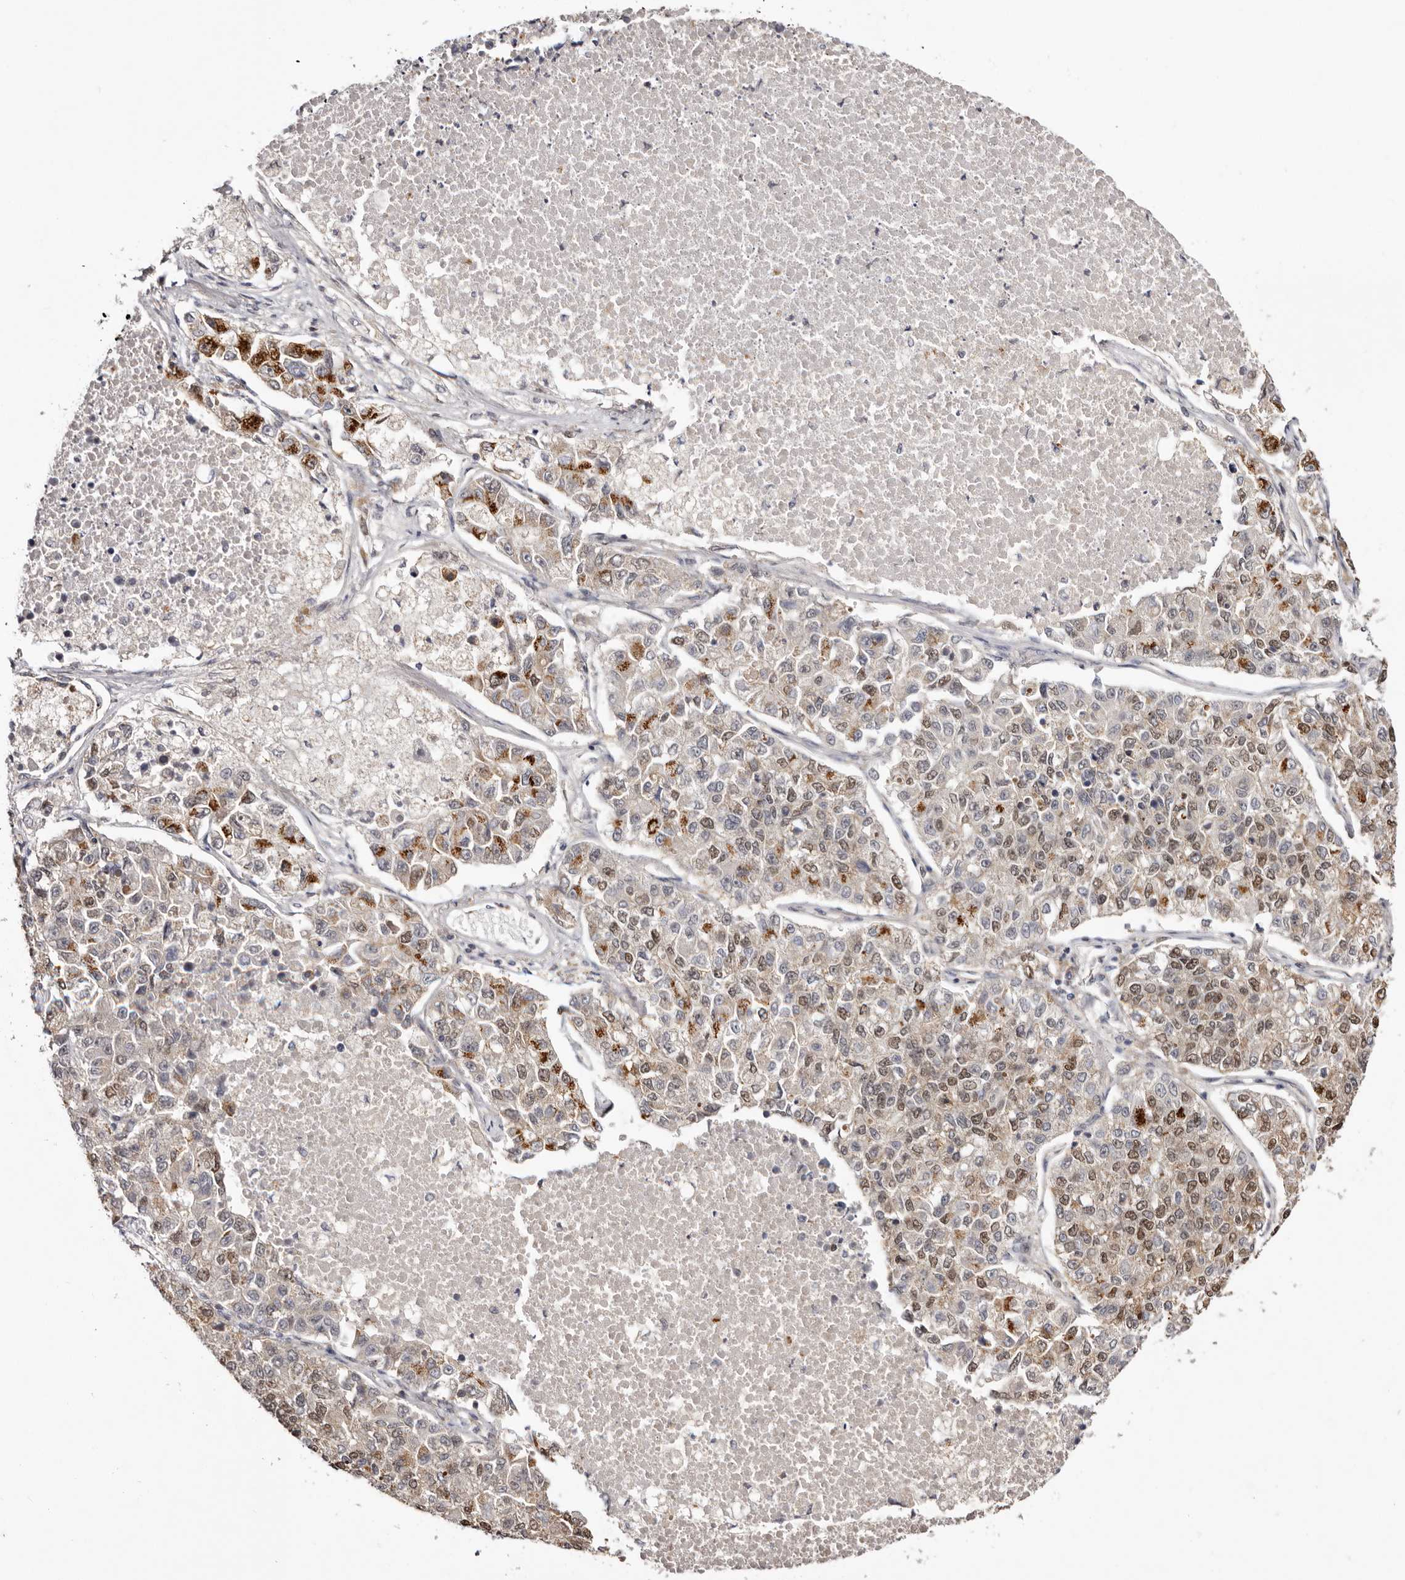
{"staining": {"intensity": "moderate", "quantity": "25%-75%", "location": "nuclear"}, "tissue": "lung cancer", "cell_type": "Tumor cells", "image_type": "cancer", "snomed": [{"axis": "morphology", "description": "Adenocarcinoma, NOS"}, {"axis": "topography", "description": "Lung"}], "caption": "Immunohistochemical staining of human lung cancer (adenocarcinoma) displays medium levels of moderate nuclear expression in approximately 25%-75% of tumor cells.", "gene": "NOTCH1", "patient": {"sex": "male", "age": 49}}